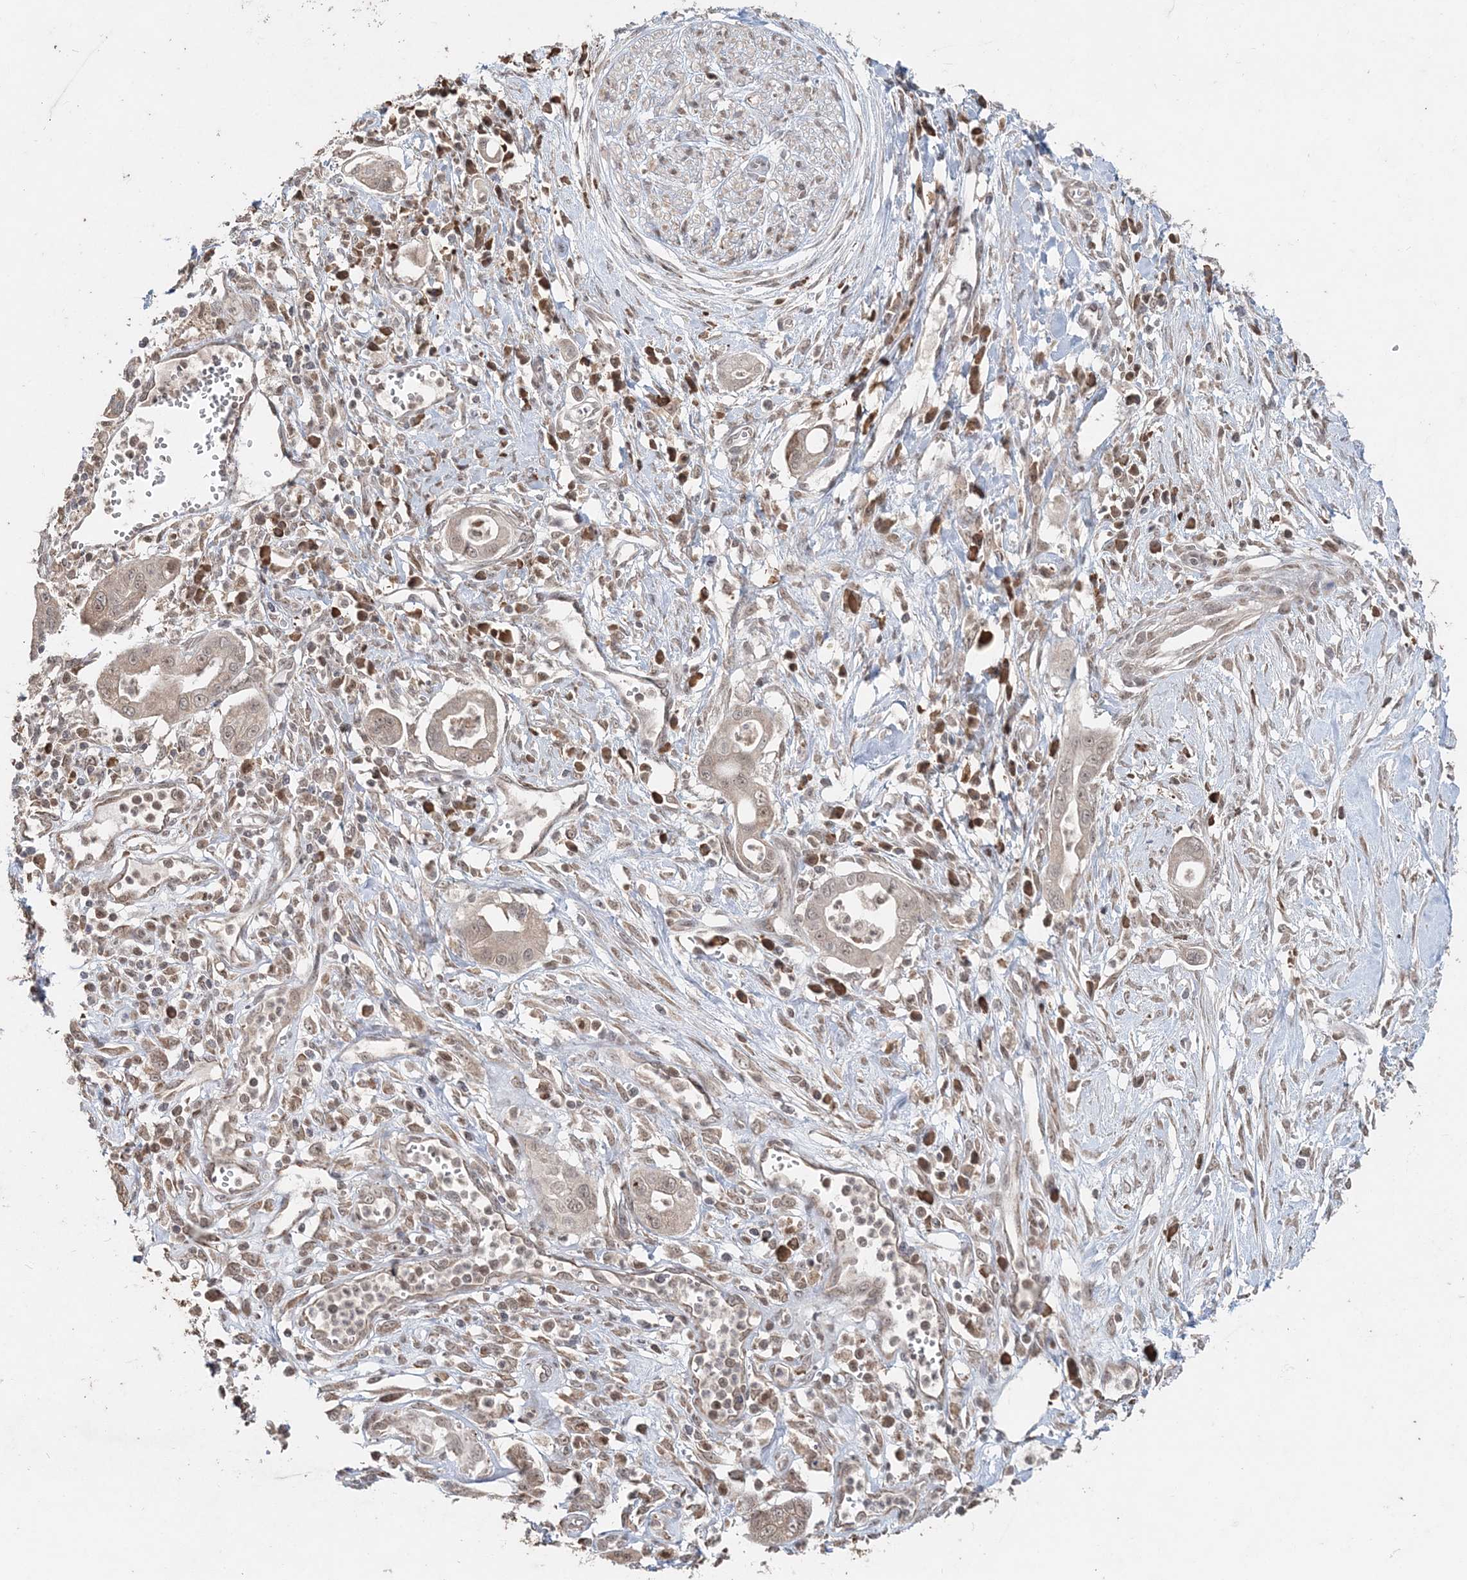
{"staining": {"intensity": "weak", "quantity": "<25%", "location": "nuclear"}, "tissue": "pancreatic cancer", "cell_type": "Tumor cells", "image_type": "cancer", "snomed": [{"axis": "morphology", "description": "Adenocarcinoma, NOS"}, {"axis": "topography", "description": "Pancreas"}], "caption": "Tumor cells show no significant staining in pancreatic adenocarcinoma.", "gene": "SLU7", "patient": {"sex": "male", "age": 68}}